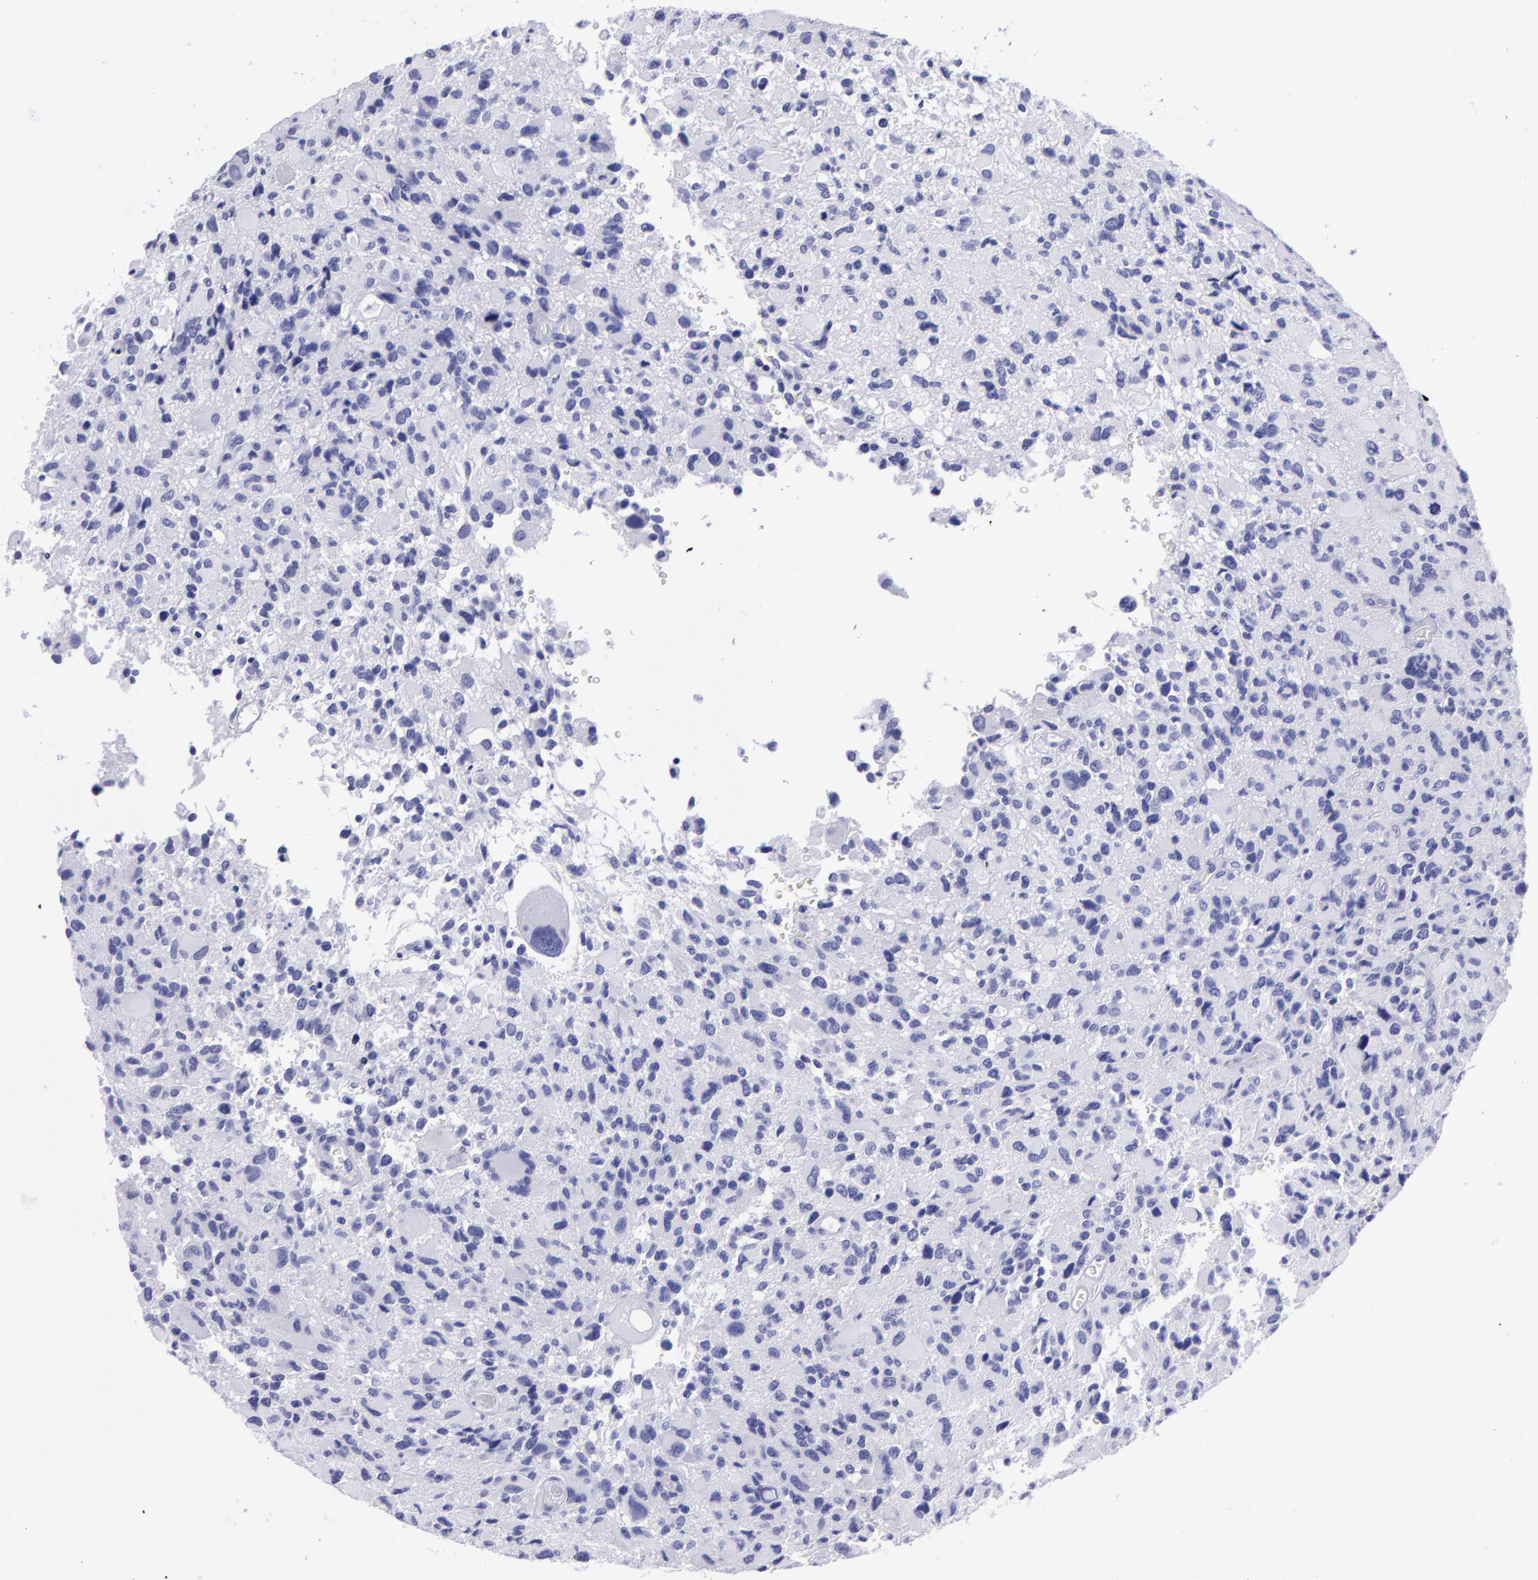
{"staining": {"intensity": "negative", "quantity": "none", "location": "none"}, "tissue": "glioma", "cell_type": "Tumor cells", "image_type": "cancer", "snomed": [{"axis": "morphology", "description": "Glioma, malignant, High grade"}, {"axis": "topography", "description": "Brain"}], "caption": "Photomicrograph shows no significant protein expression in tumor cells of malignant glioma (high-grade).", "gene": "TYRP1", "patient": {"sex": "male", "age": 69}}